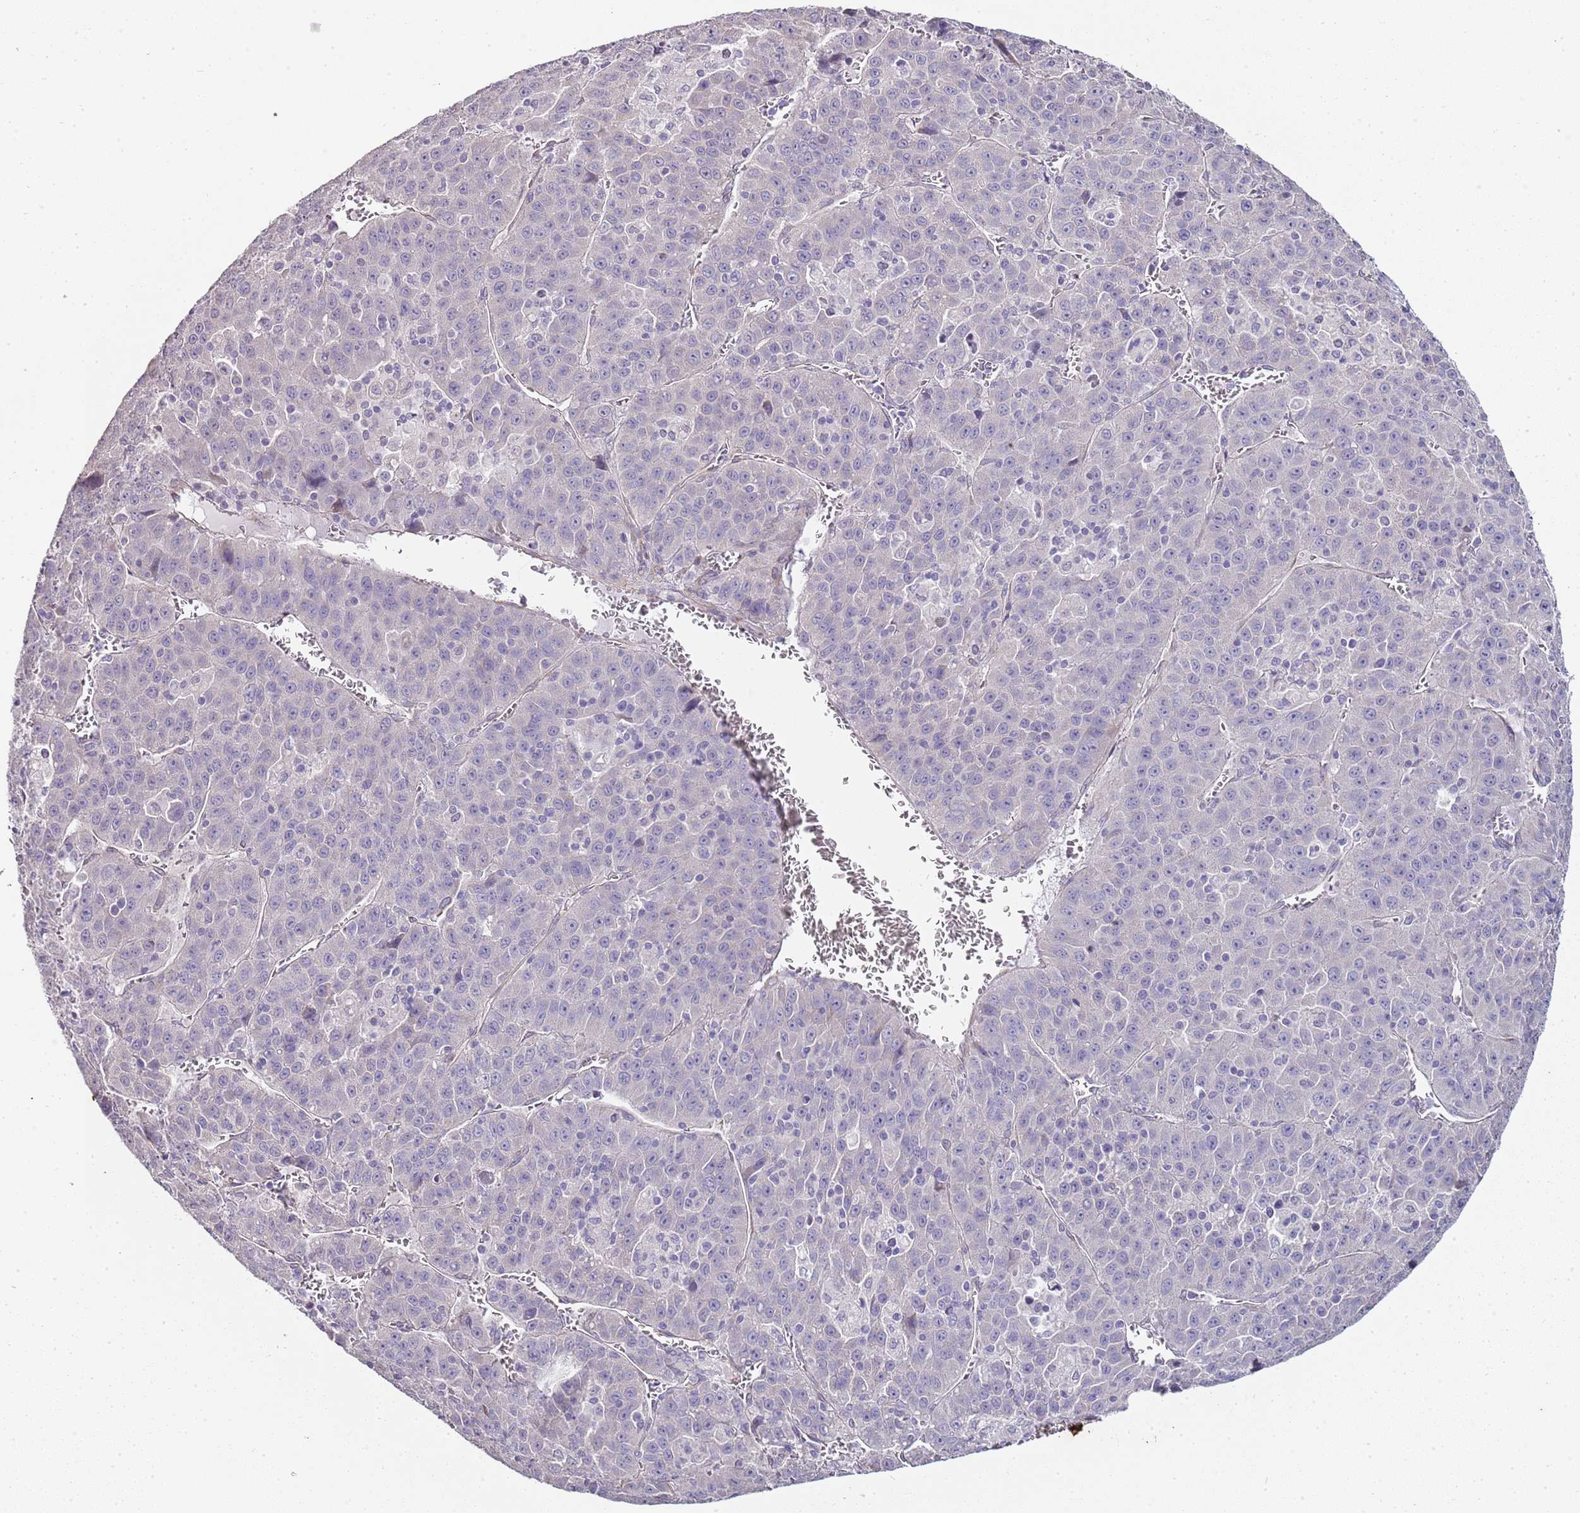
{"staining": {"intensity": "negative", "quantity": "none", "location": "none"}, "tissue": "liver cancer", "cell_type": "Tumor cells", "image_type": "cancer", "snomed": [{"axis": "morphology", "description": "Carcinoma, Hepatocellular, NOS"}, {"axis": "topography", "description": "Liver"}], "caption": "High power microscopy image of an IHC histopathology image of liver hepatocellular carcinoma, revealing no significant expression in tumor cells.", "gene": "TBC1D9", "patient": {"sex": "female", "age": 53}}